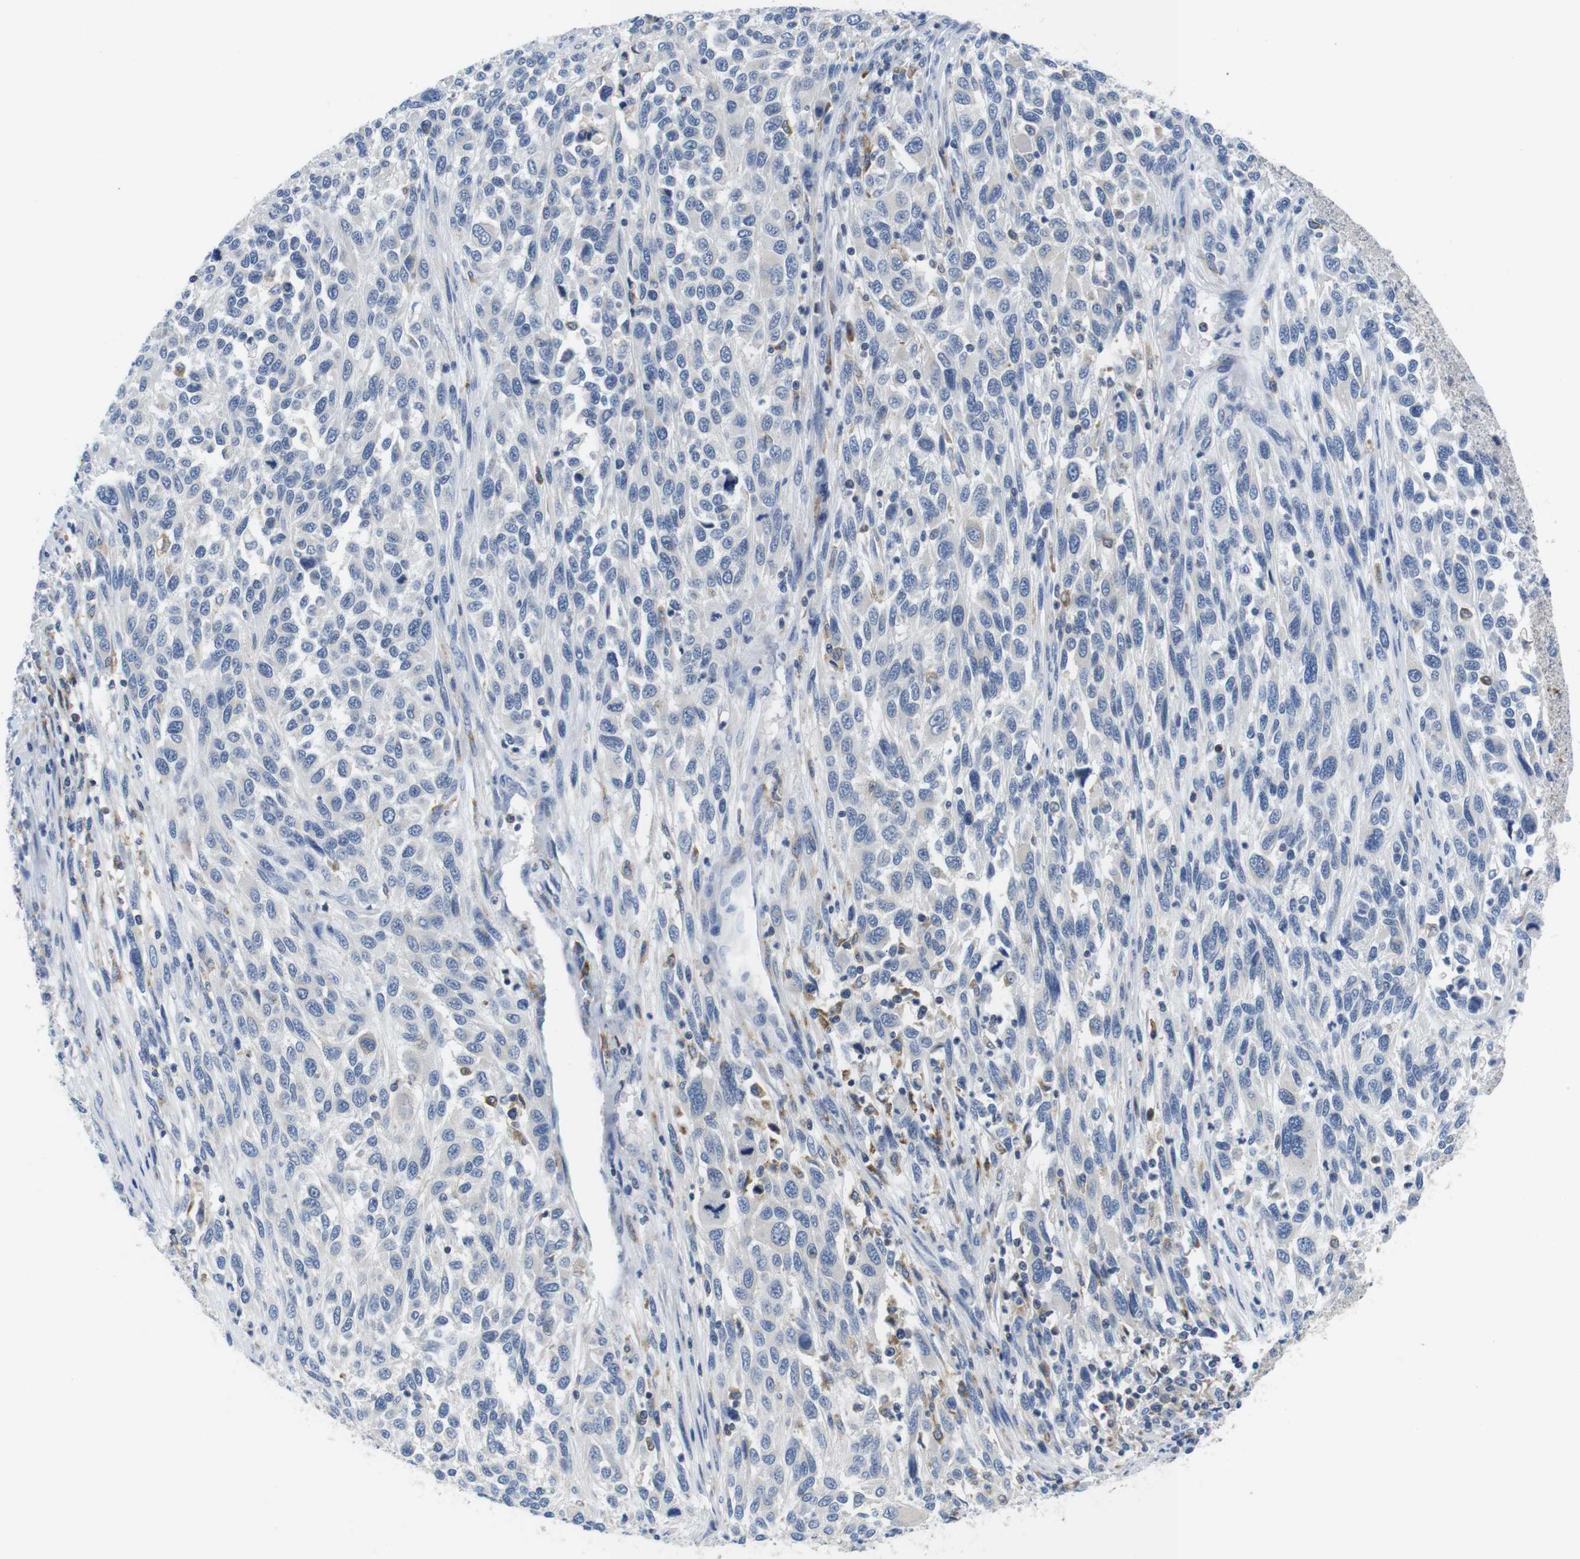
{"staining": {"intensity": "negative", "quantity": "none", "location": "none"}, "tissue": "melanoma", "cell_type": "Tumor cells", "image_type": "cancer", "snomed": [{"axis": "morphology", "description": "Malignant melanoma, Metastatic site"}, {"axis": "topography", "description": "Lymph node"}], "caption": "Immunohistochemical staining of malignant melanoma (metastatic site) demonstrates no significant expression in tumor cells.", "gene": "CNGA2", "patient": {"sex": "male", "age": 61}}